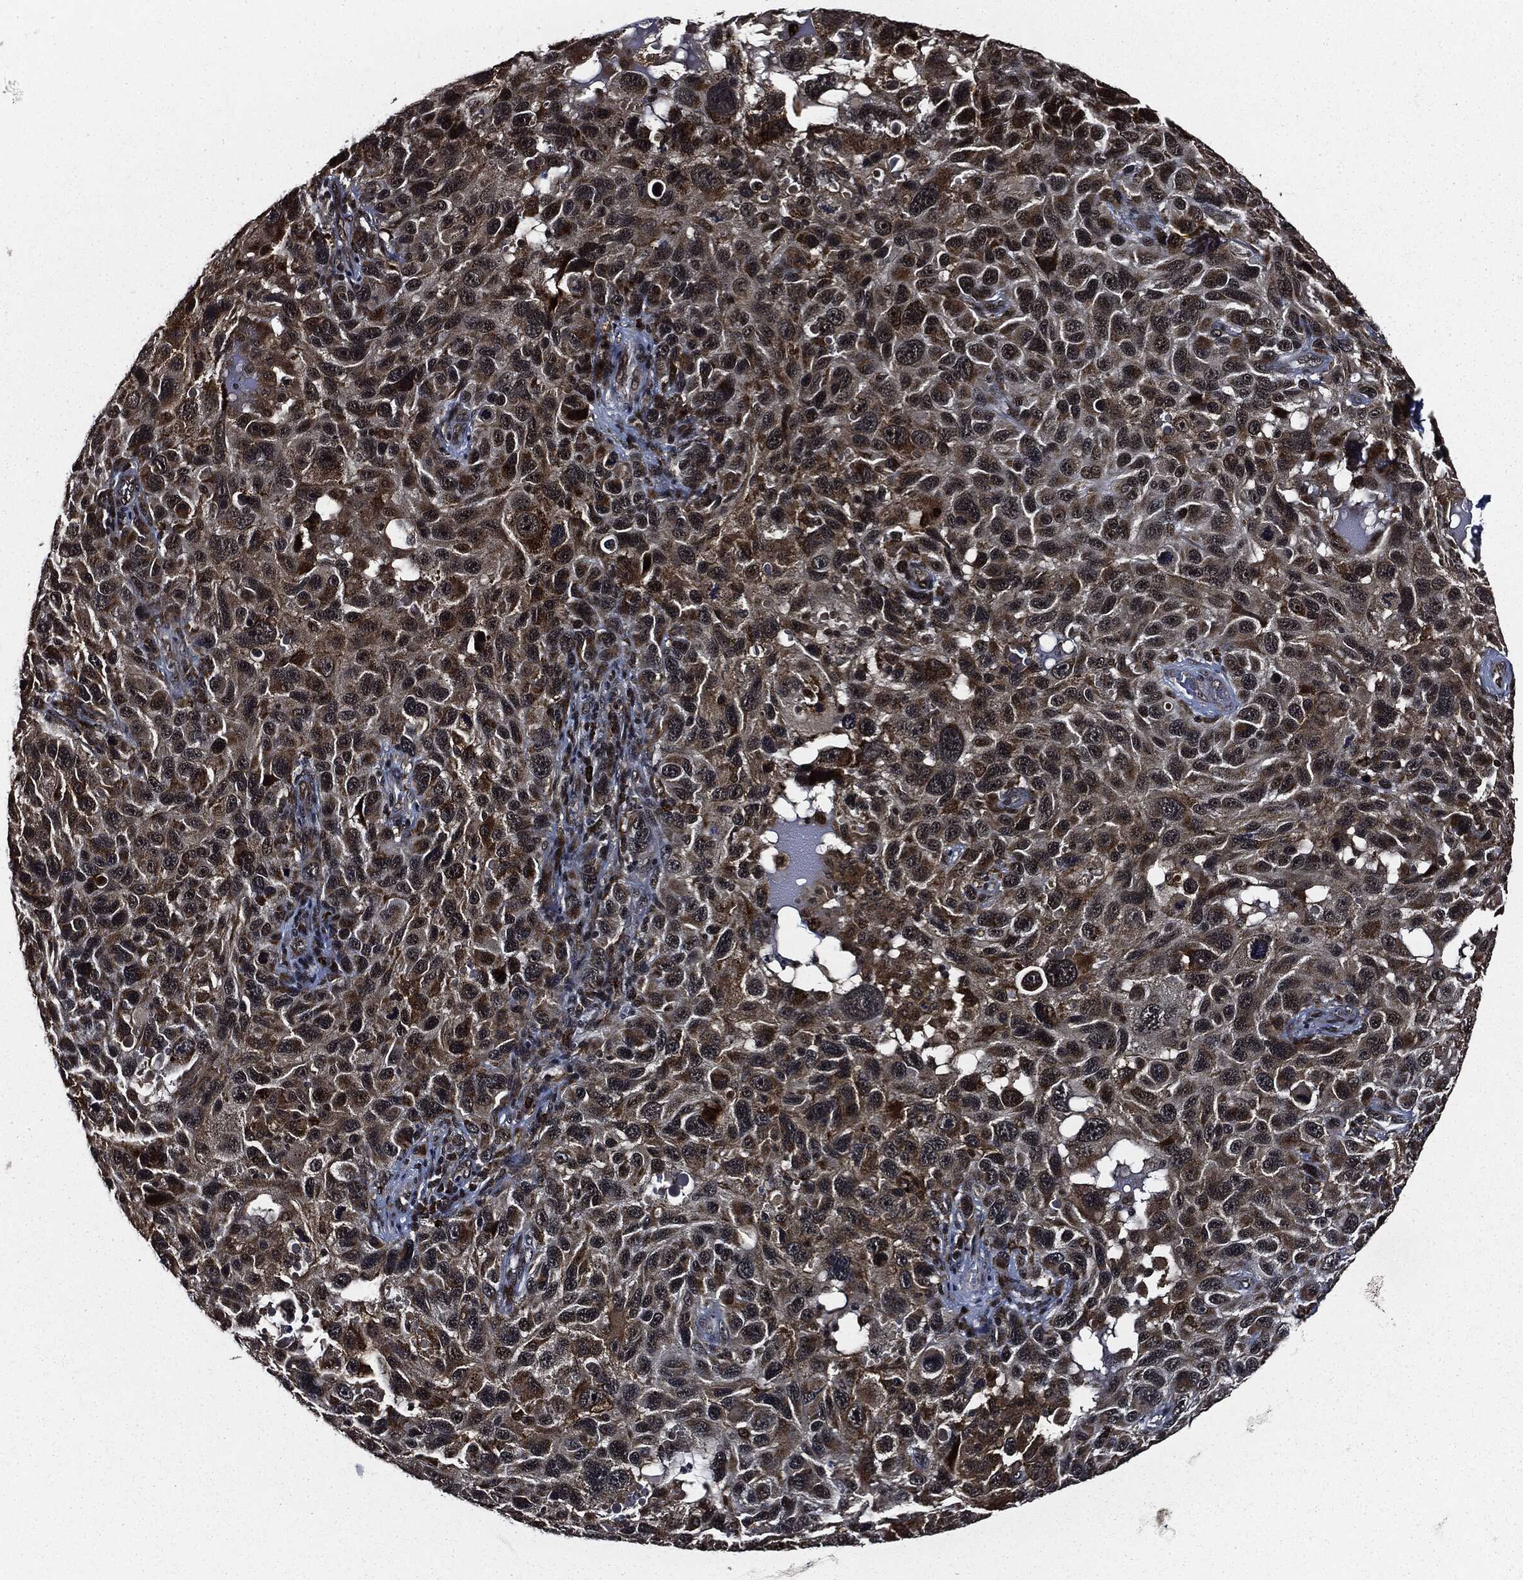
{"staining": {"intensity": "moderate", "quantity": "<25%", "location": "cytoplasmic/membranous,nuclear"}, "tissue": "melanoma", "cell_type": "Tumor cells", "image_type": "cancer", "snomed": [{"axis": "morphology", "description": "Malignant melanoma, NOS"}, {"axis": "topography", "description": "Skin"}], "caption": "A low amount of moderate cytoplasmic/membranous and nuclear positivity is present in about <25% of tumor cells in malignant melanoma tissue.", "gene": "SUGT1", "patient": {"sex": "male", "age": 53}}